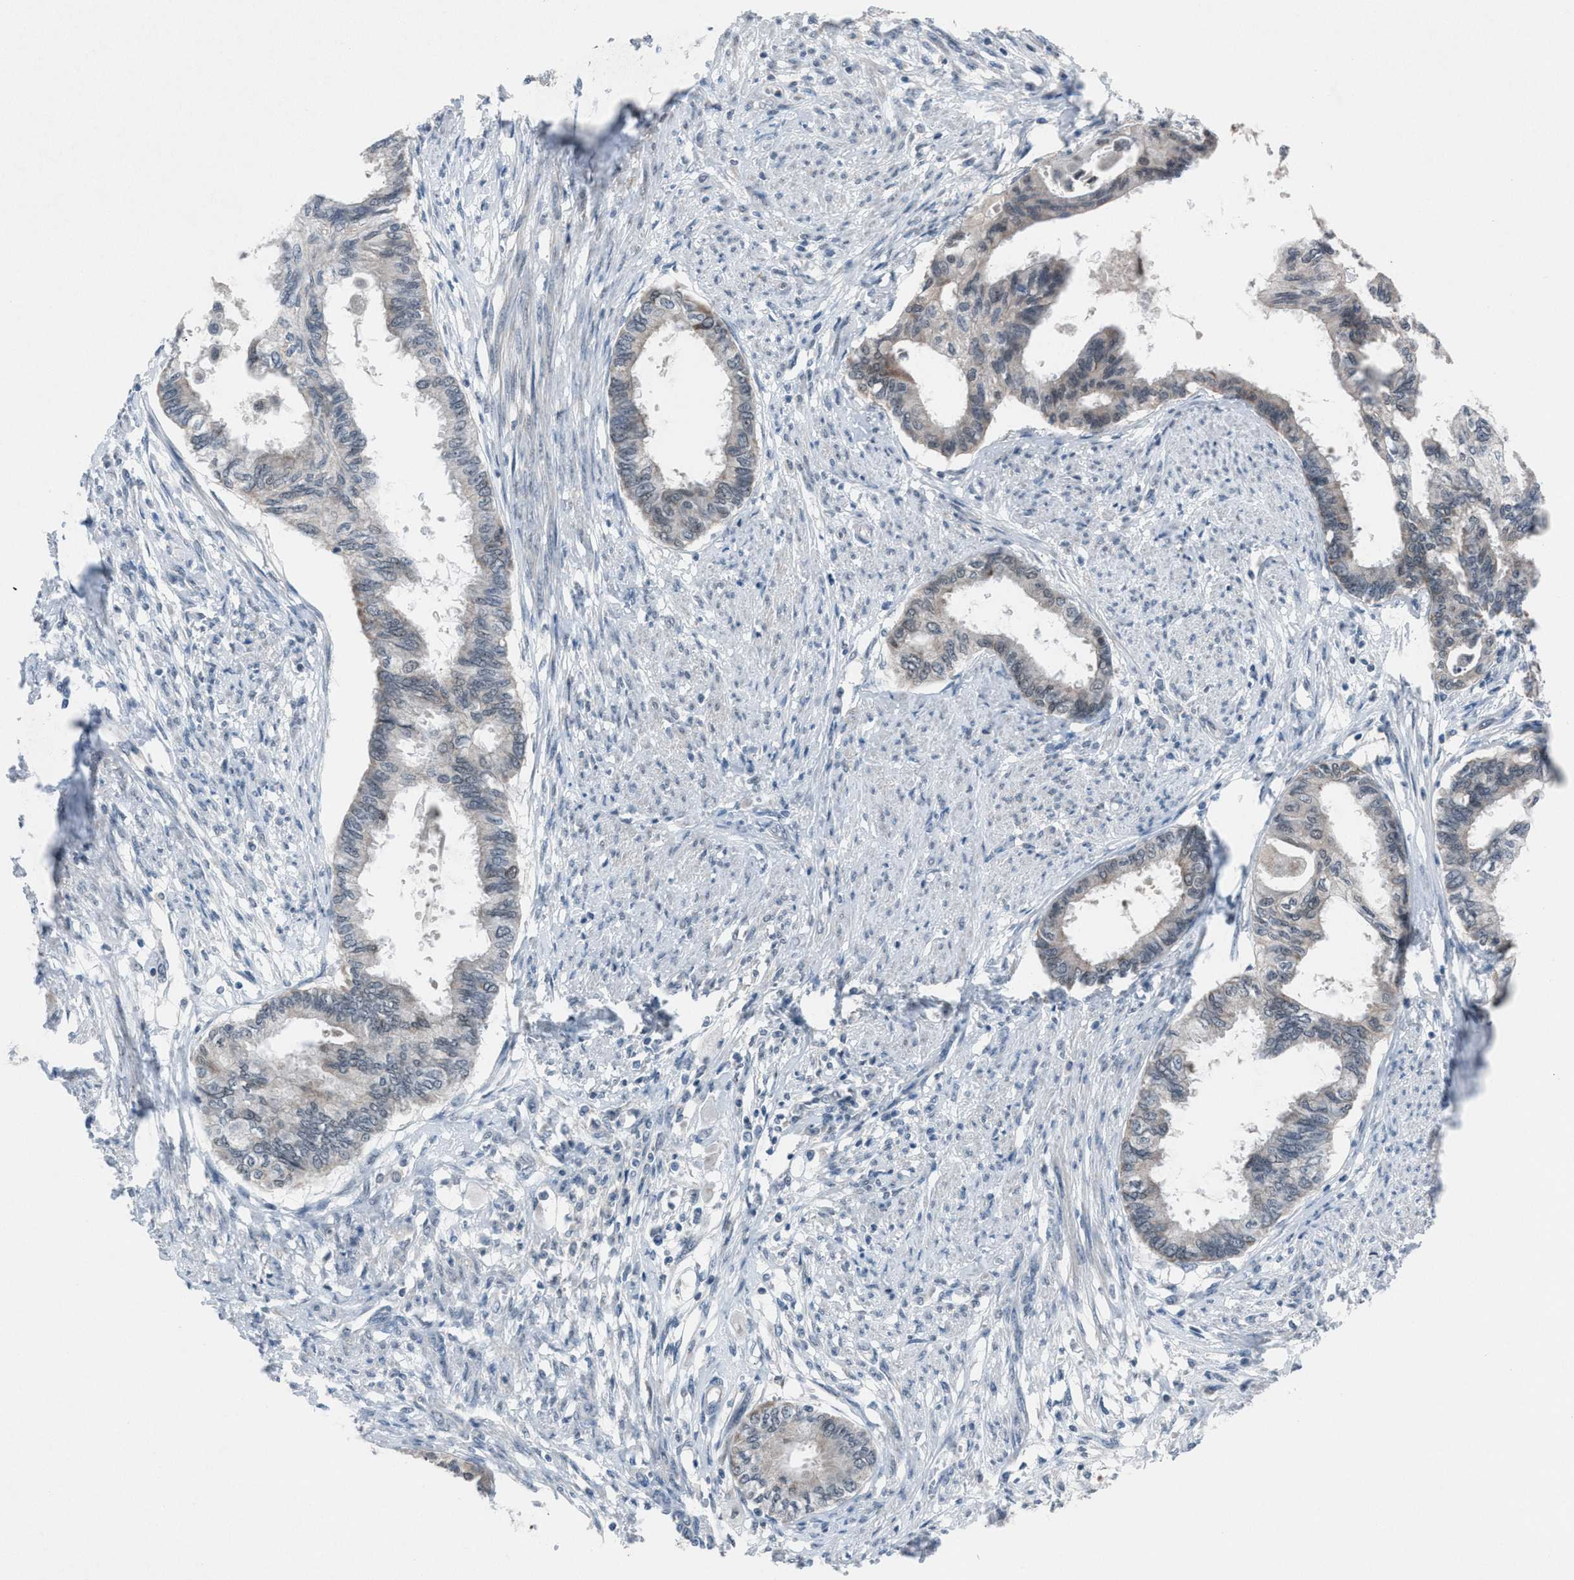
{"staining": {"intensity": "weak", "quantity": "<25%", "location": "cytoplasmic/membranous"}, "tissue": "cervical cancer", "cell_type": "Tumor cells", "image_type": "cancer", "snomed": [{"axis": "morphology", "description": "Normal tissue, NOS"}, {"axis": "morphology", "description": "Adenocarcinoma, NOS"}, {"axis": "topography", "description": "Cervix"}, {"axis": "topography", "description": "Endometrium"}], "caption": "This is a photomicrograph of immunohistochemistry staining of cervical cancer, which shows no positivity in tumor cells.", "gene": "ANAPC11", "patient": {"sex": "female", "age": 86}}